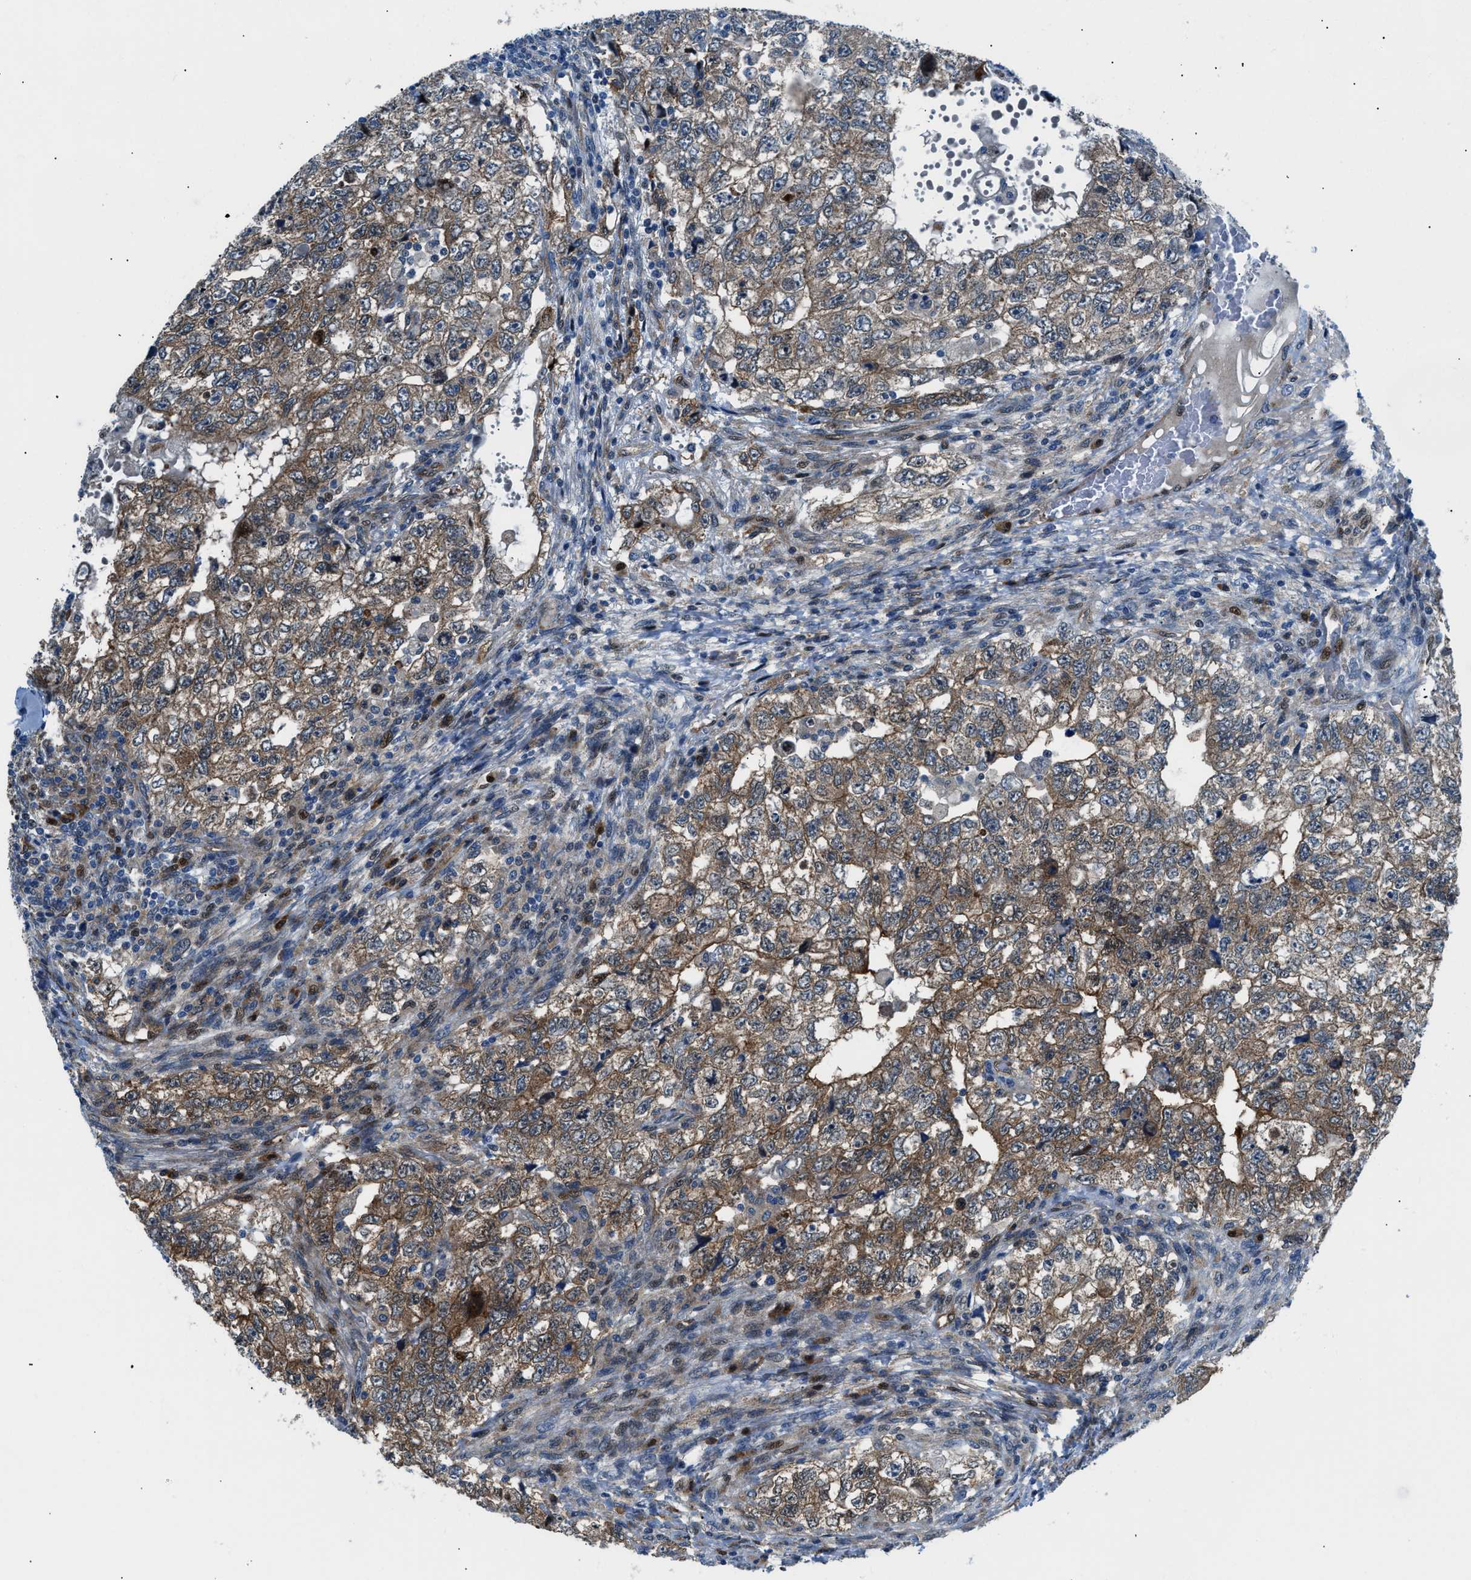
{"staining": {"intensity": "moderate", "quantity": ">75%", "location": "cytoplasmic/membranous"}, "tissue": "testis cancer", "cell_type": "Tumor cells", "image_type": "cancer", "snomed": [{"axis": "morphology", "description": "Carcinoma, Embryonal, NOS"}, {"axis": "topography", "description": "Testis"}], "caption": "Protein staining demonstrates moderate cytoplasmic/membranous expression in about >75% of tumor cells in testis cancer (embryonal carcinoma). (DAB (3,3'-diaminobenzidine) IHC with brightfield microscopy, high magnification).", "gene": "YWHAE", "patient": {"sex": "male", "age": 36}}